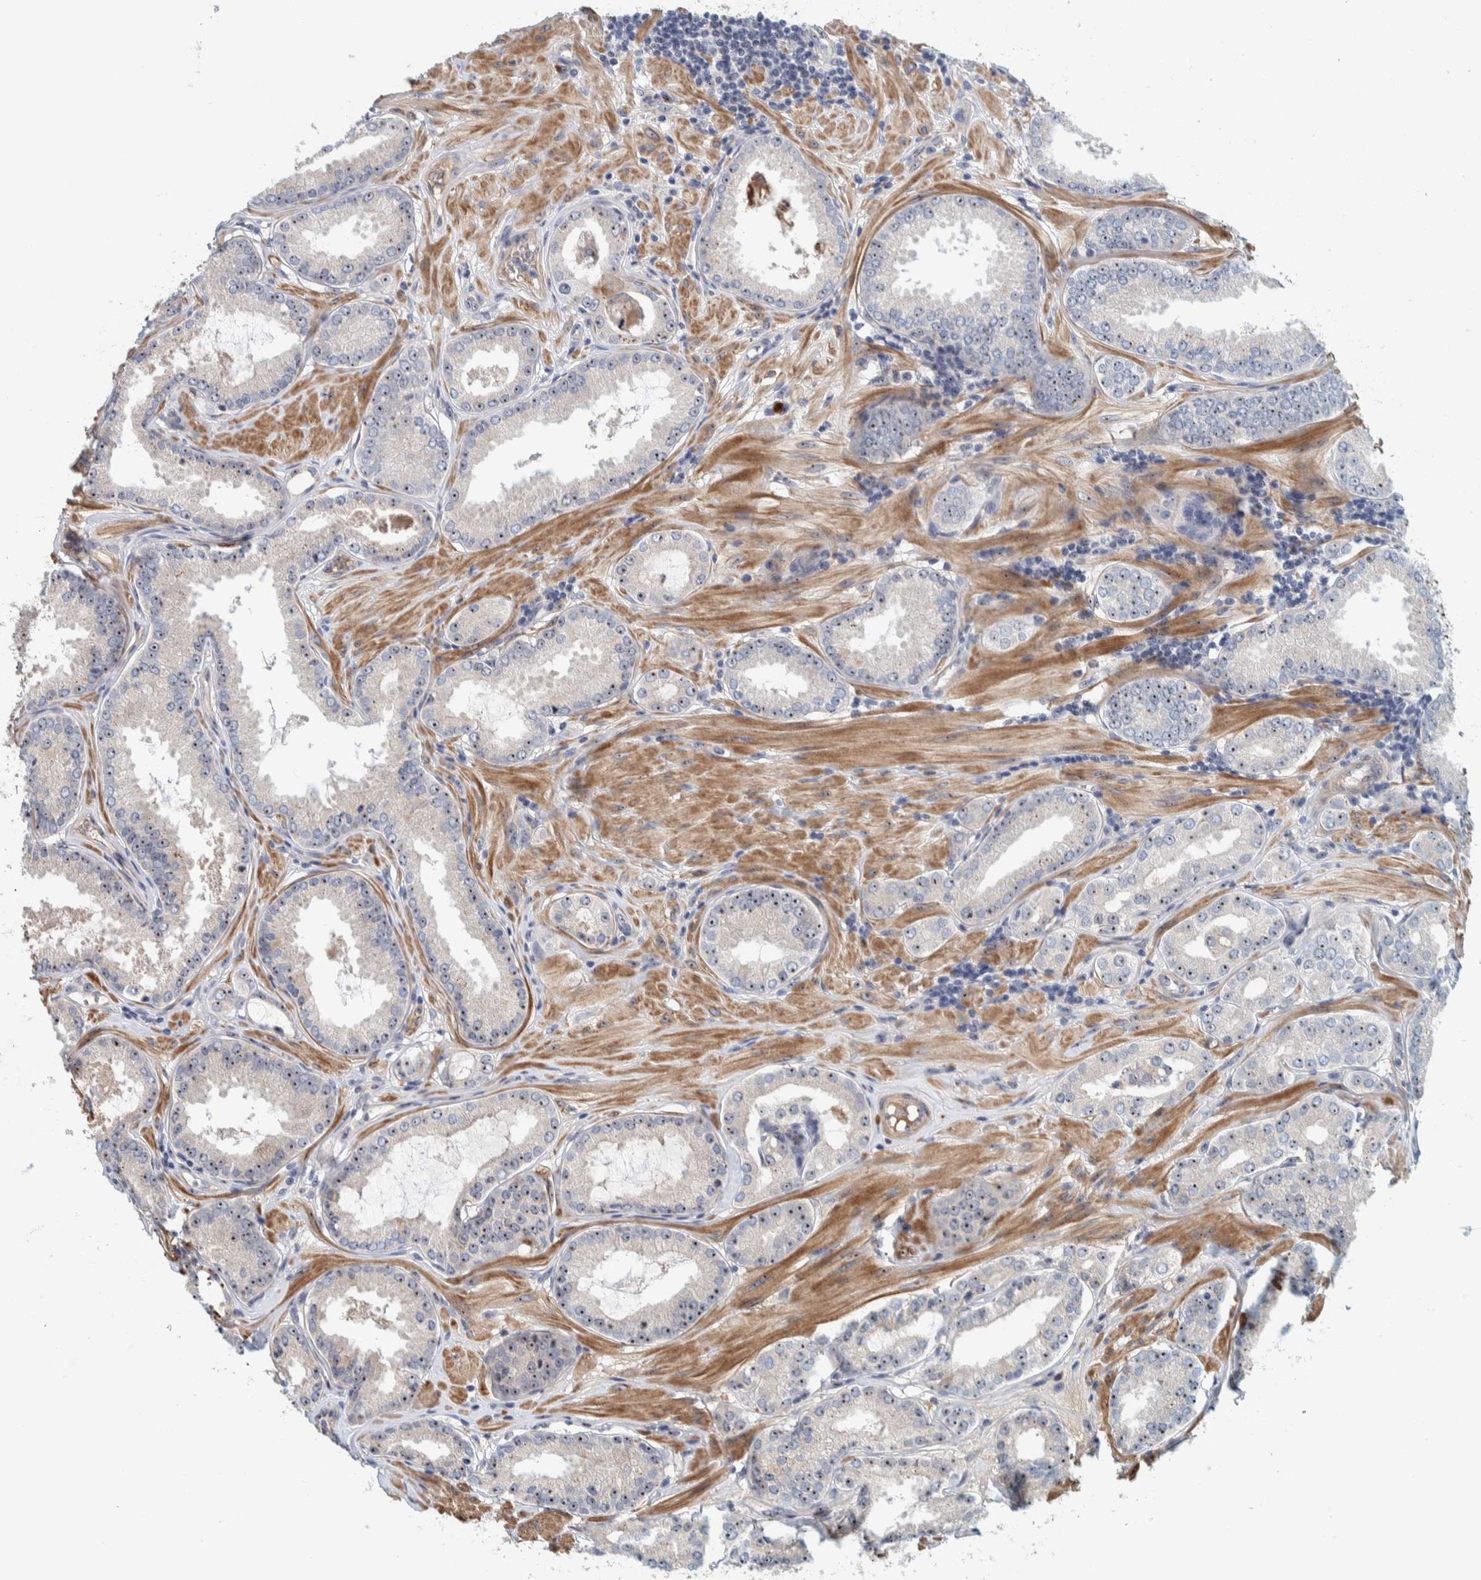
{"staining": {"intensity": "strong", "quantity": ">75%", "location": "nuclear"}, "tissue": "prostate cancer", "cell_type": "Tumor cells", "image_type": "cancer", "snomed": [{"axis": "morphology", "description": "Adenocarcinoma, Low grade"}, {"axis": "topography", "description": "Prostate"}], "caption": "Protein expression analysis of human prostate cancer reveals strong nuclear positivity in approximately >75% of tumor cells.", "gene": "NOL11", "patient": {"sex": "male", "age": 62}}